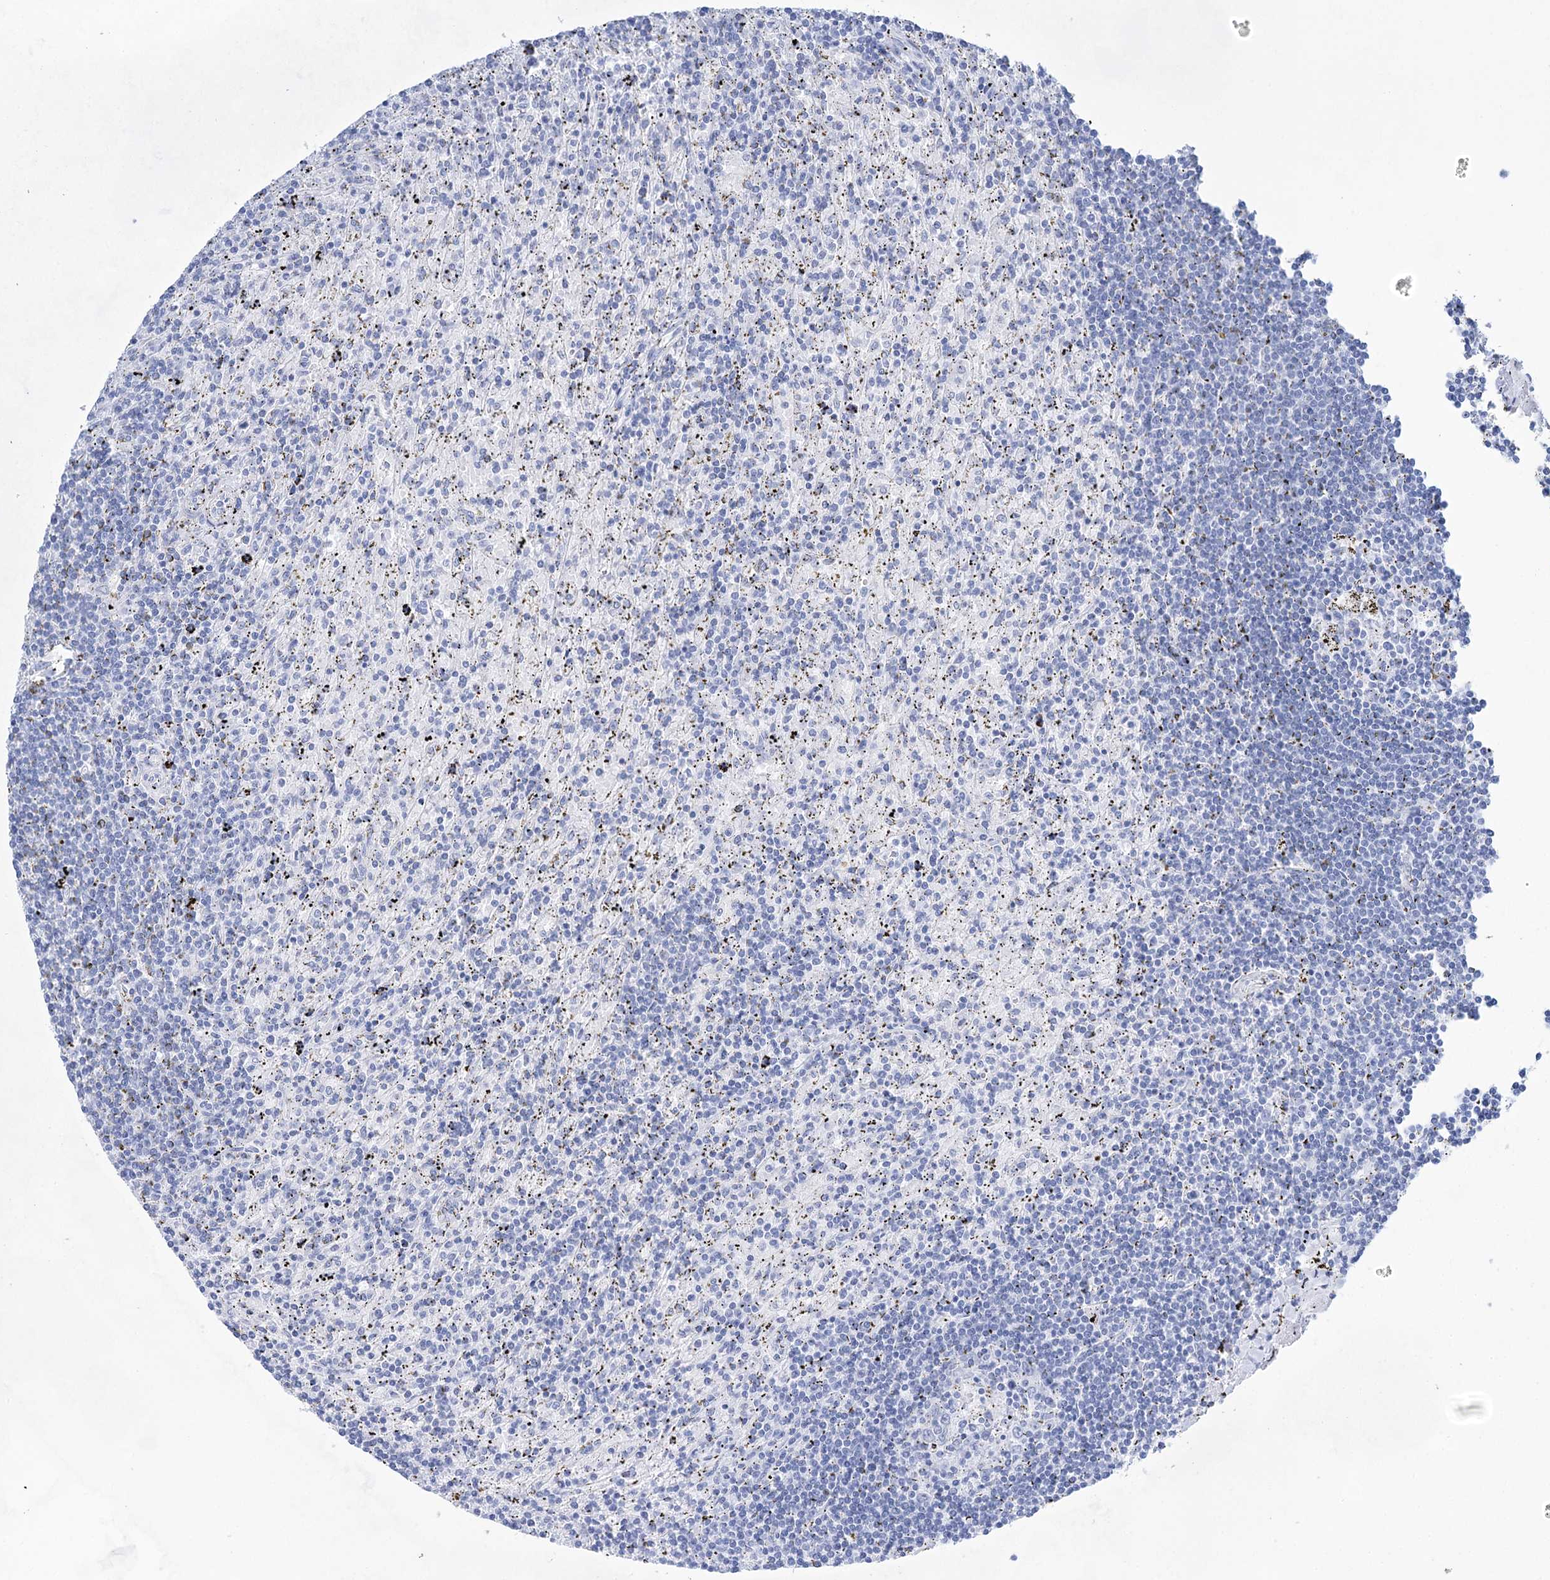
{"staining": {"intensity": "negative", "quantity": "none", "location": "none"}, "tissue": "lymphoma", "cell_type": "Tumor cells", "image_type": "cancer", "snomed": [{"axis": "morphology", "description": "Malignant lymphoma, non-Hodgkin's type, Low grade"}, {"axis": "topography", "description": "Spleen"}], "caption": "Immunohistochemical staining of human malignant lymphoma, non-Hodgkin's type (low-grade) displays no significant positivity in tumor cells.", "gene": "LALBA", "patient": {"sex": "male", "age": 76}}